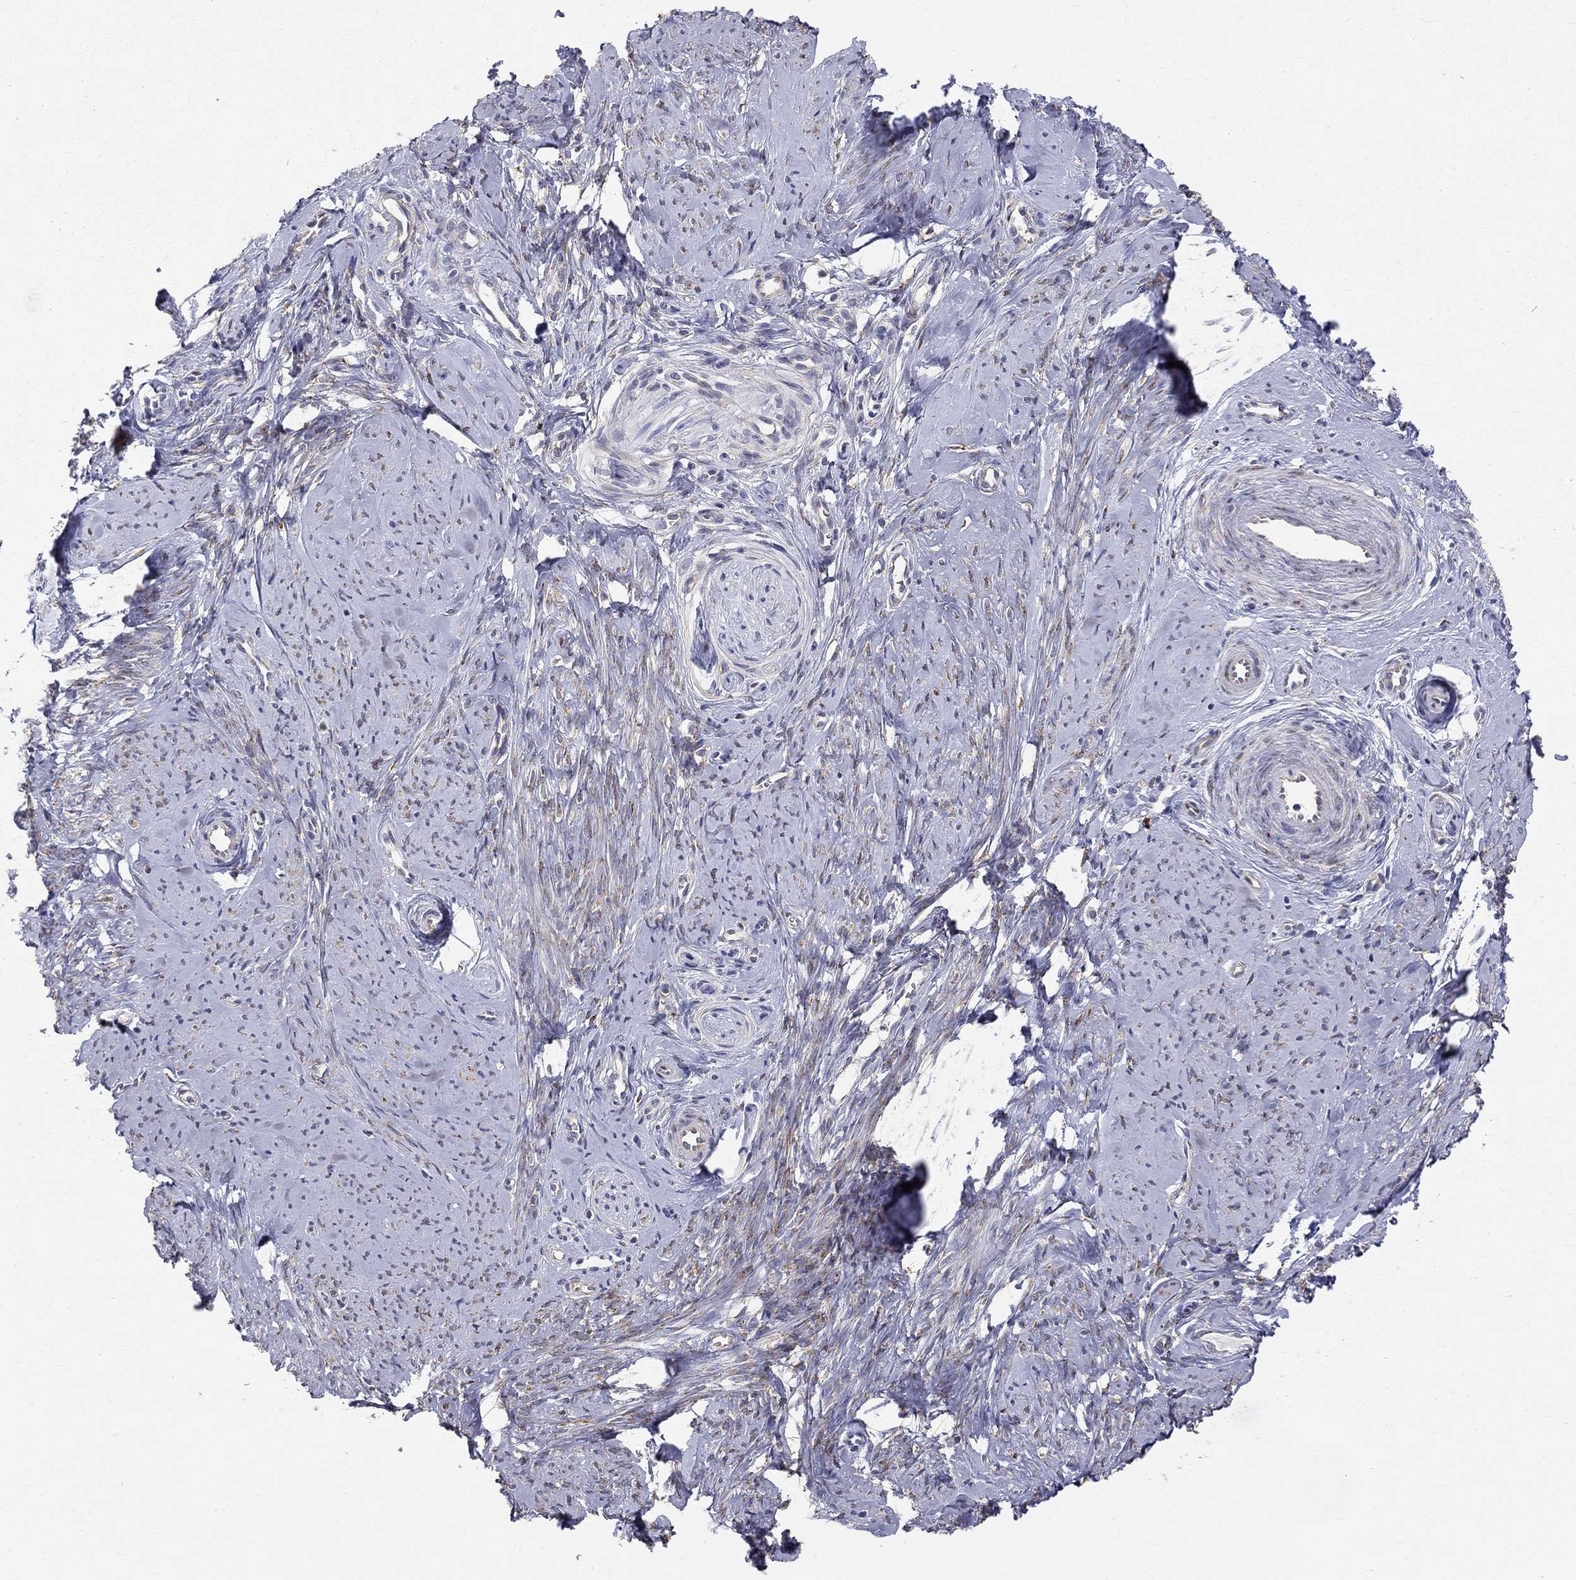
{"staining": {"intensity": "negative", "quantity": "none", "location": "none"}, "tissue": "smooth muscle", "cell_type": "Smooth muscle cells", "image_type": "normal", "snomed": [{"axis": "morphology", "description": "Normal tissue, NOS"}, {"axis": "topography", "description": "Smooth muscle"}], "caption": "DAB immunohistochemical staining of normal smooth muscle displays no significant expression in smooth muscle cells.", "gene": "CASTOR1", "patient": {"sex": "female", "age": 48}}